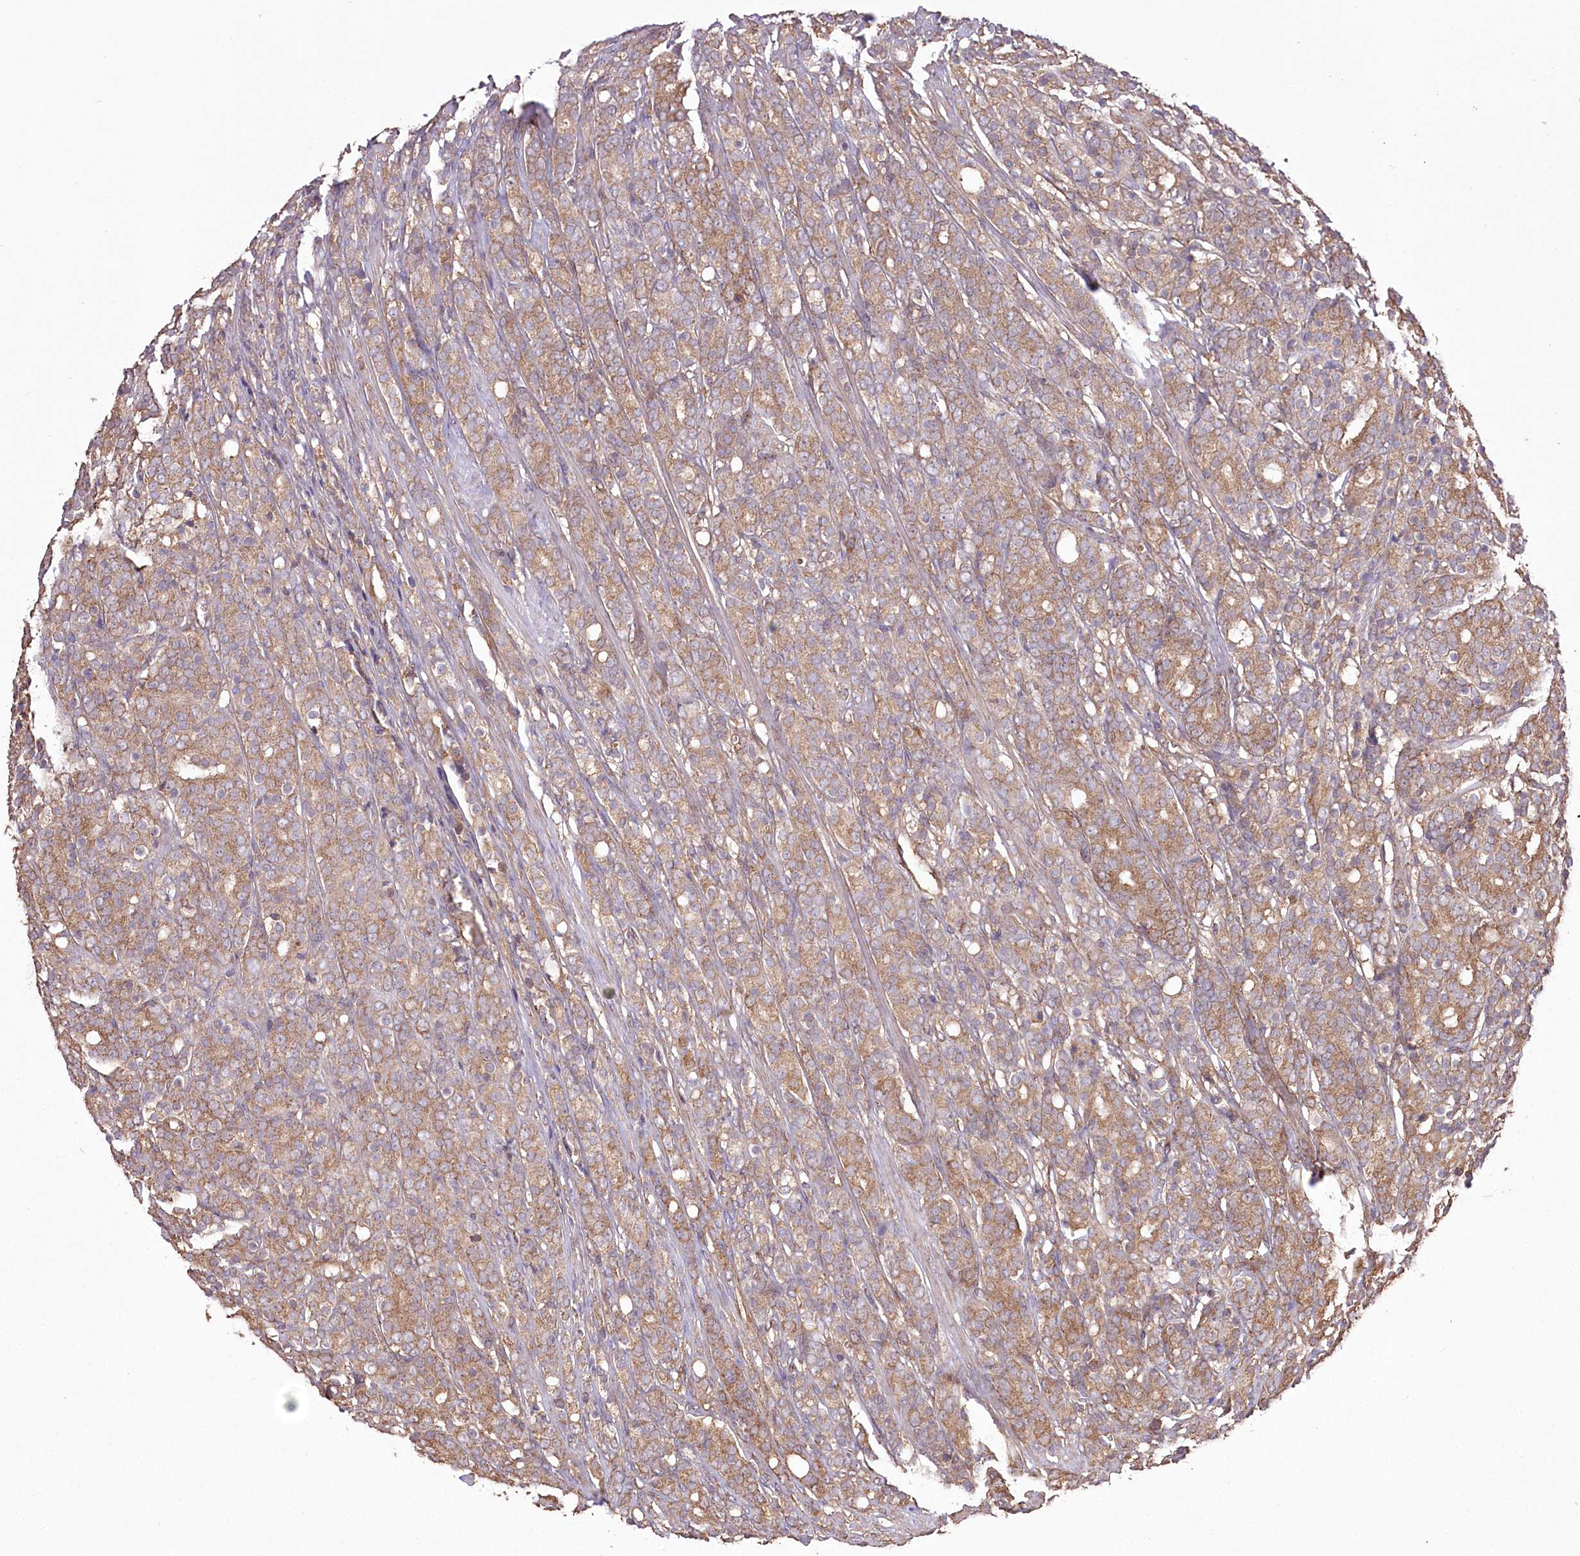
{"staining": {"intensity": "moderate", "quantity": ">75%", "location": "cytoplasmic/membranous"}, "tissue": "prostate cancer", "cell_type": "Tumor cells", "image_type": "cancer", "snomed": [{"axis": "morphology", "description": "Adenocarcinoma, High grade"}, {"axis": "topography", "description": "Prostate"}], "caption": "This image reveals immunohistochemistry staining of prostate cancer, with medium moderate cytoplasmic/membranous staining in approximately >75% of tumor cells.", "gene": "PRSS53", "patient": {"sex": "male", "age": 62}}